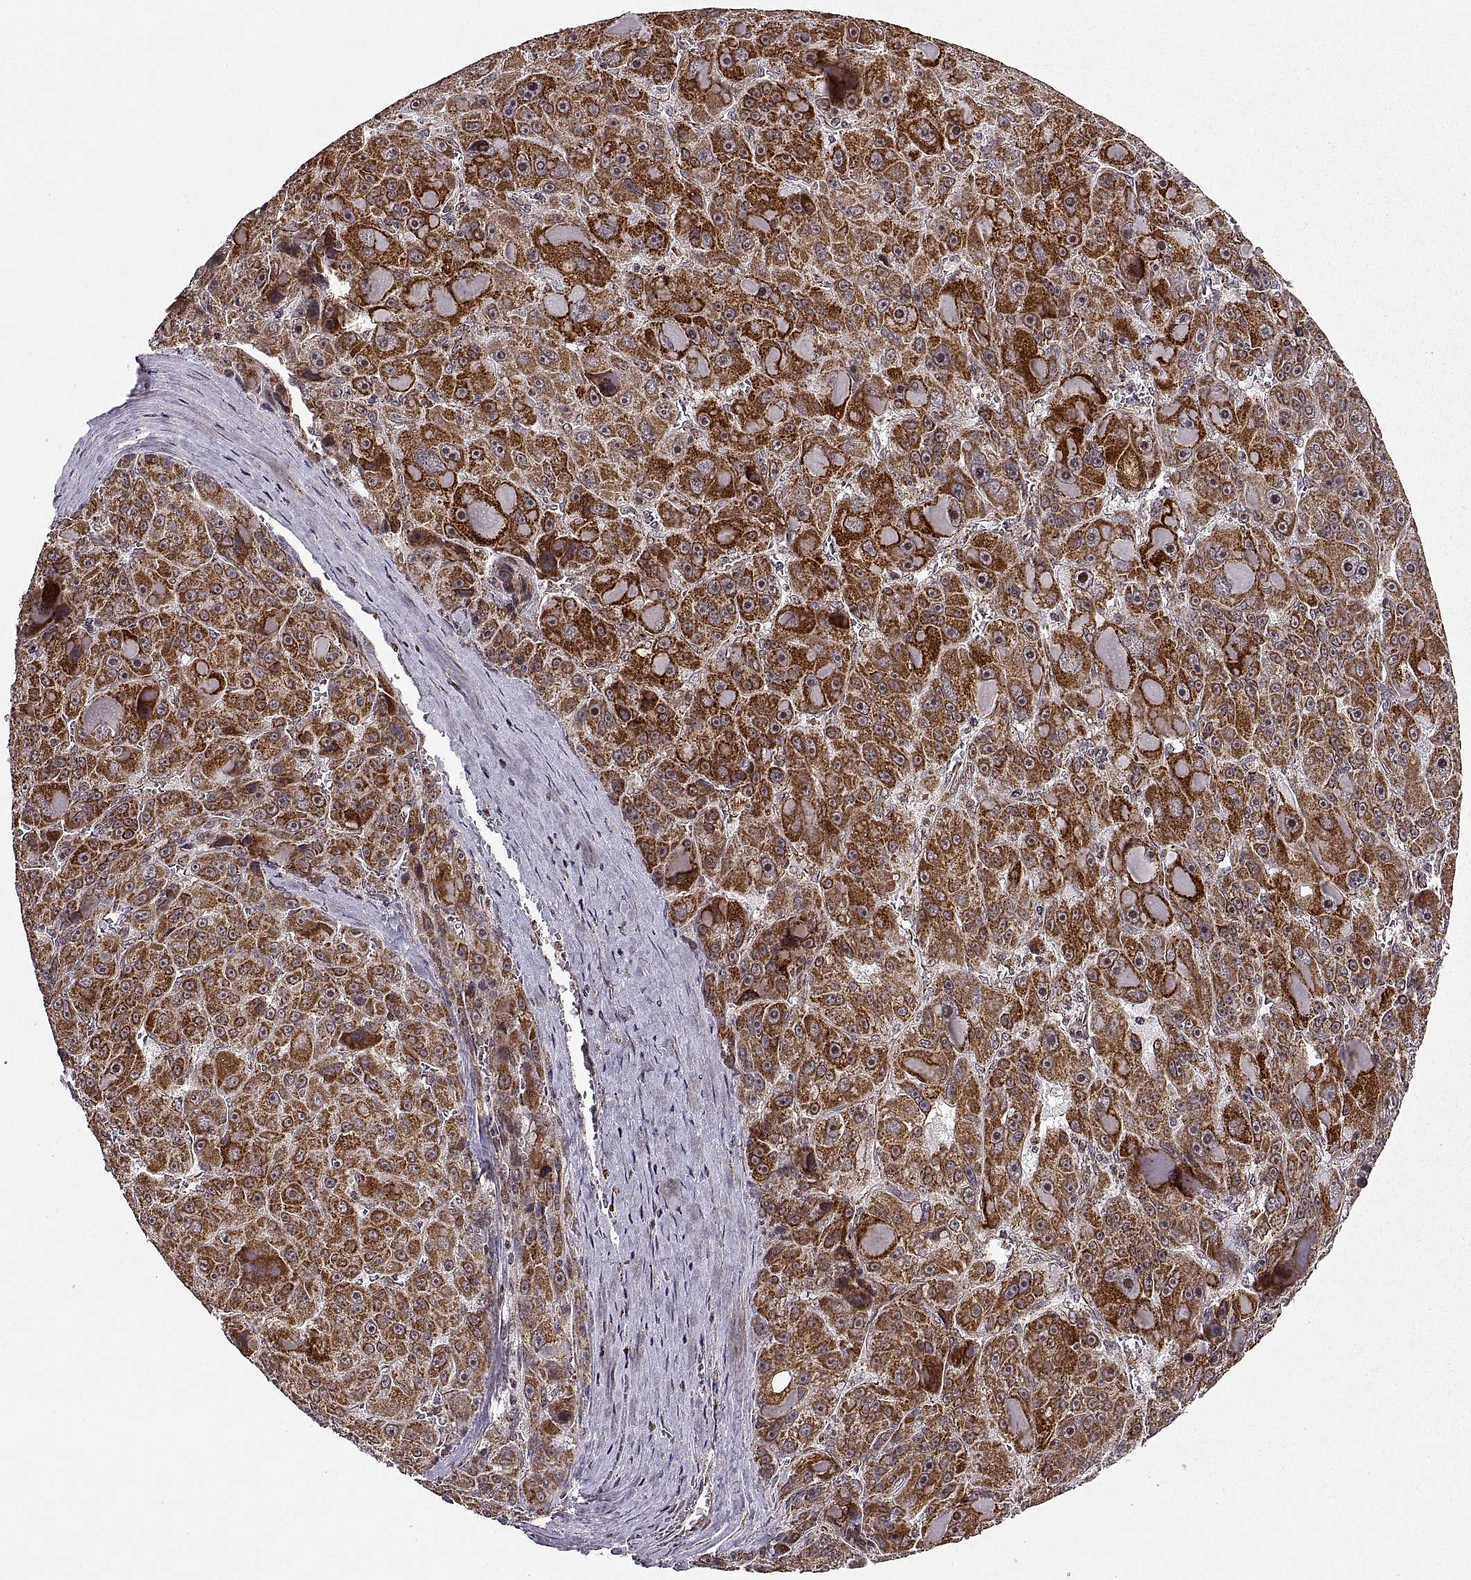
{"staining": {"intensity": "strong", "quantity": ">75%", "location": "cytoplasmic/membranous"}, "tissue": "liver cancer", "cell_type": "Tumor cells", "image_type": "cancer", "snomed": [{"axis": "morphology", "description": "Carcinoma, Hepatocellular, NOS"}, {"axis": "topography", "description": "Liver"}], "caption": "A high-resolution micrograph shows immunohistochemistry staining of liver cancer (hepatocellular carcinoma), which exhibits strong cytoplasmic/membranous staining in approximately >75% of tumor cells. (Stains: DAB (3,3'-diaminobenzidine) in brown, nuclei in blue, Microscopy: brightfield microscopy at high magnification).", "gene": "MANBAL", "patient": {"sex": "male", "age": 76}}